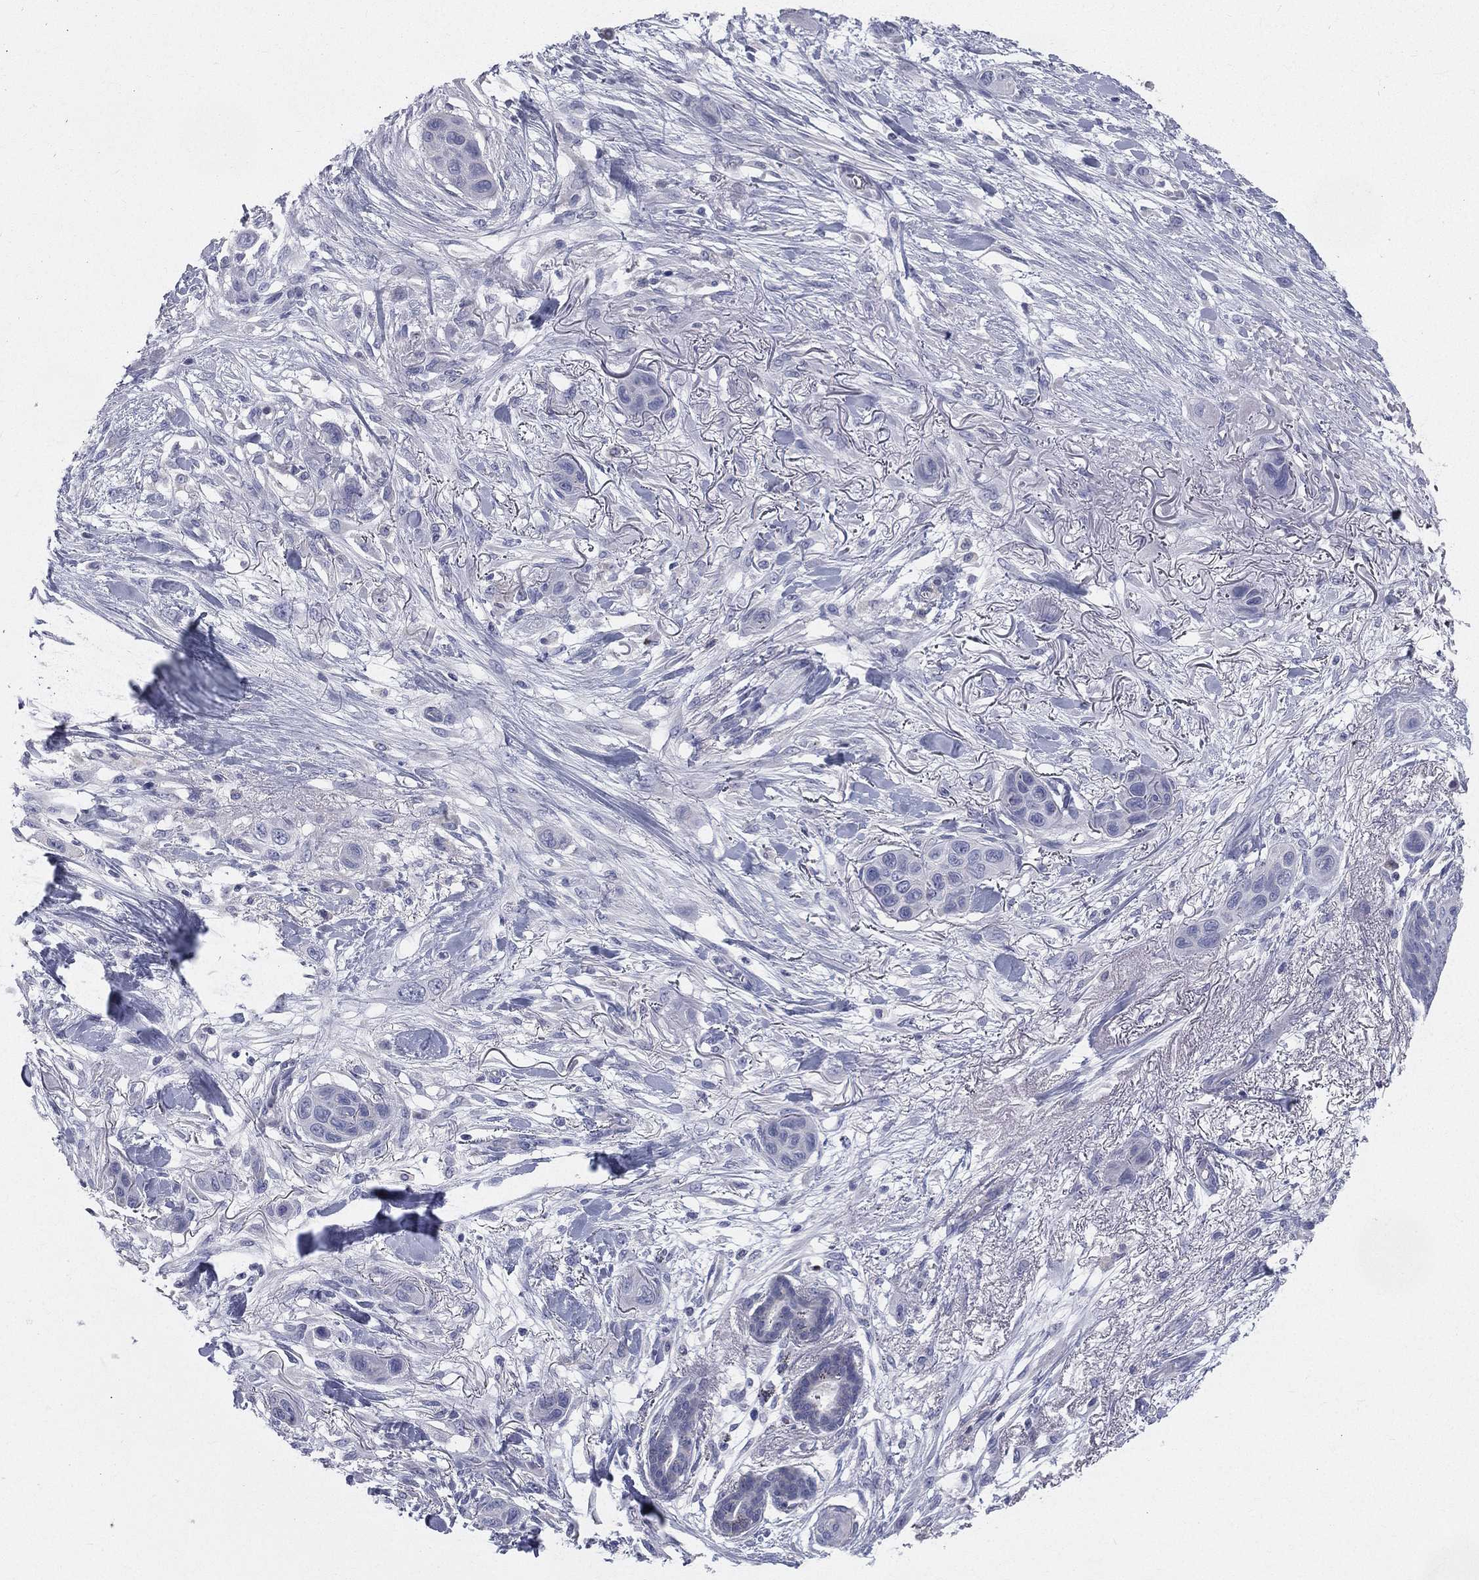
{"staining": {"intensity": "negative", "quantity": "none", "location": "none"}, "tissue": "skin cancer", "cell_type": "Tumor cells", "image_type": "cancer", "snomed": [{"axis": "morphology", "description": "Squamous cell carcinoma, NOS"}, {"axis": "topography", "description": "Skin"}], "caption": "An IHC histopathology image of skin squamous cell carcinoma is shown. There is no staining in tumor cells of skin squamous cell carcinoma.", "gene": "STK31", "patient": {"sex": "male", "age": 79}}